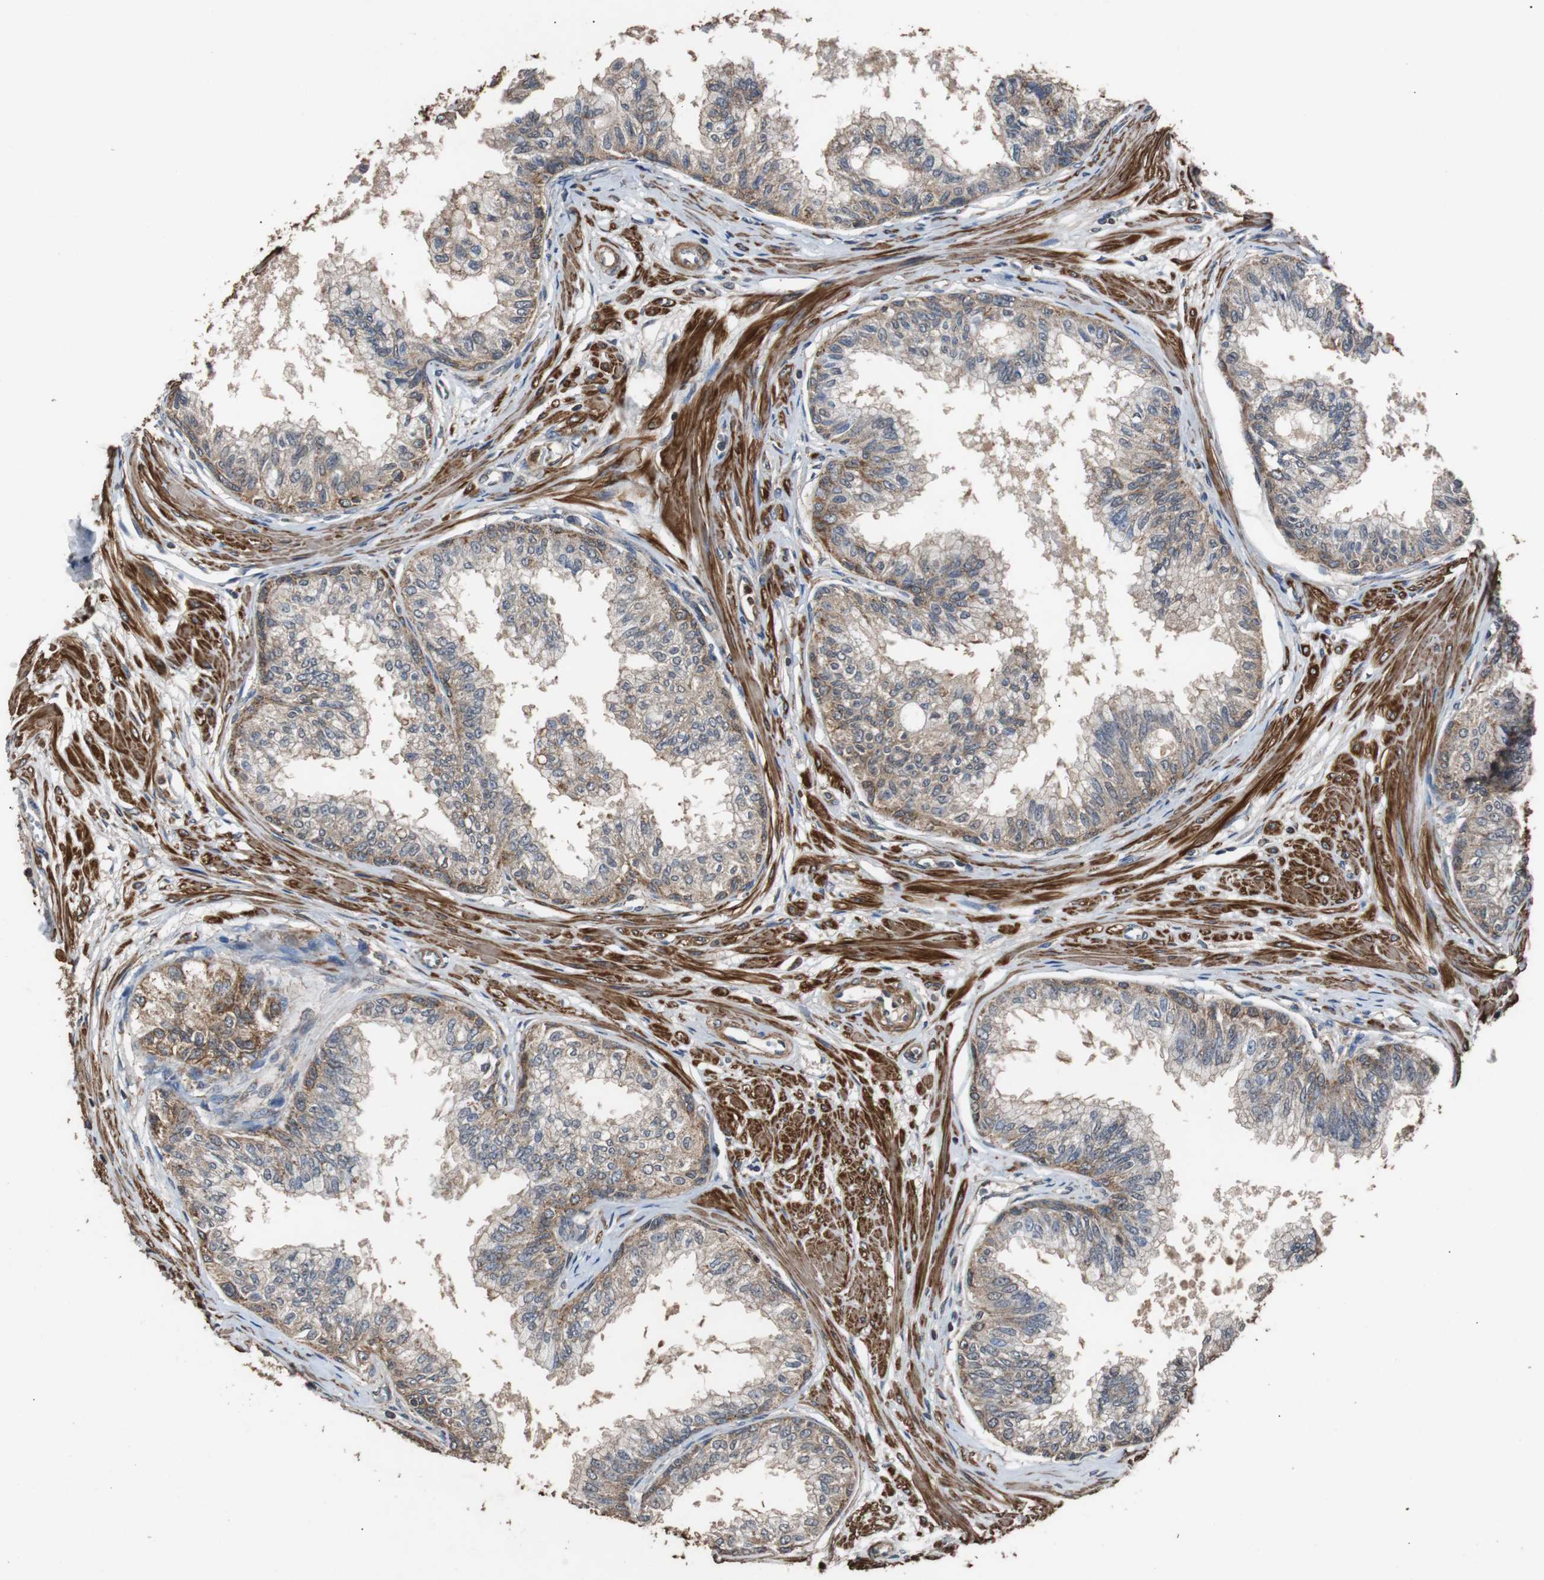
{"staining": {"intensity": "moderate", "quantity": ">75%", "location": "cytoplasmic/membranous"}, "tissue": "prostate", "cell_type": "Glandular cells", "image_type": "normal", "snomed": [{"axis": "morphology", "description": "Normal tissue, NOS"}, {"axis": "topography", "description": "Prostate"}, {"axis": "topography", "description": "Seminal veicle"}], "caption": "High-power microscopy captured an immunohistochemistry (IHC) photomicrograph of unremarkable prostate, revealing moderate cytoplasmic/membranous expression in approximately >75% of glandular cells.", "gene": "PITRM1", "patient": {"sex": "male", "age": 60}}